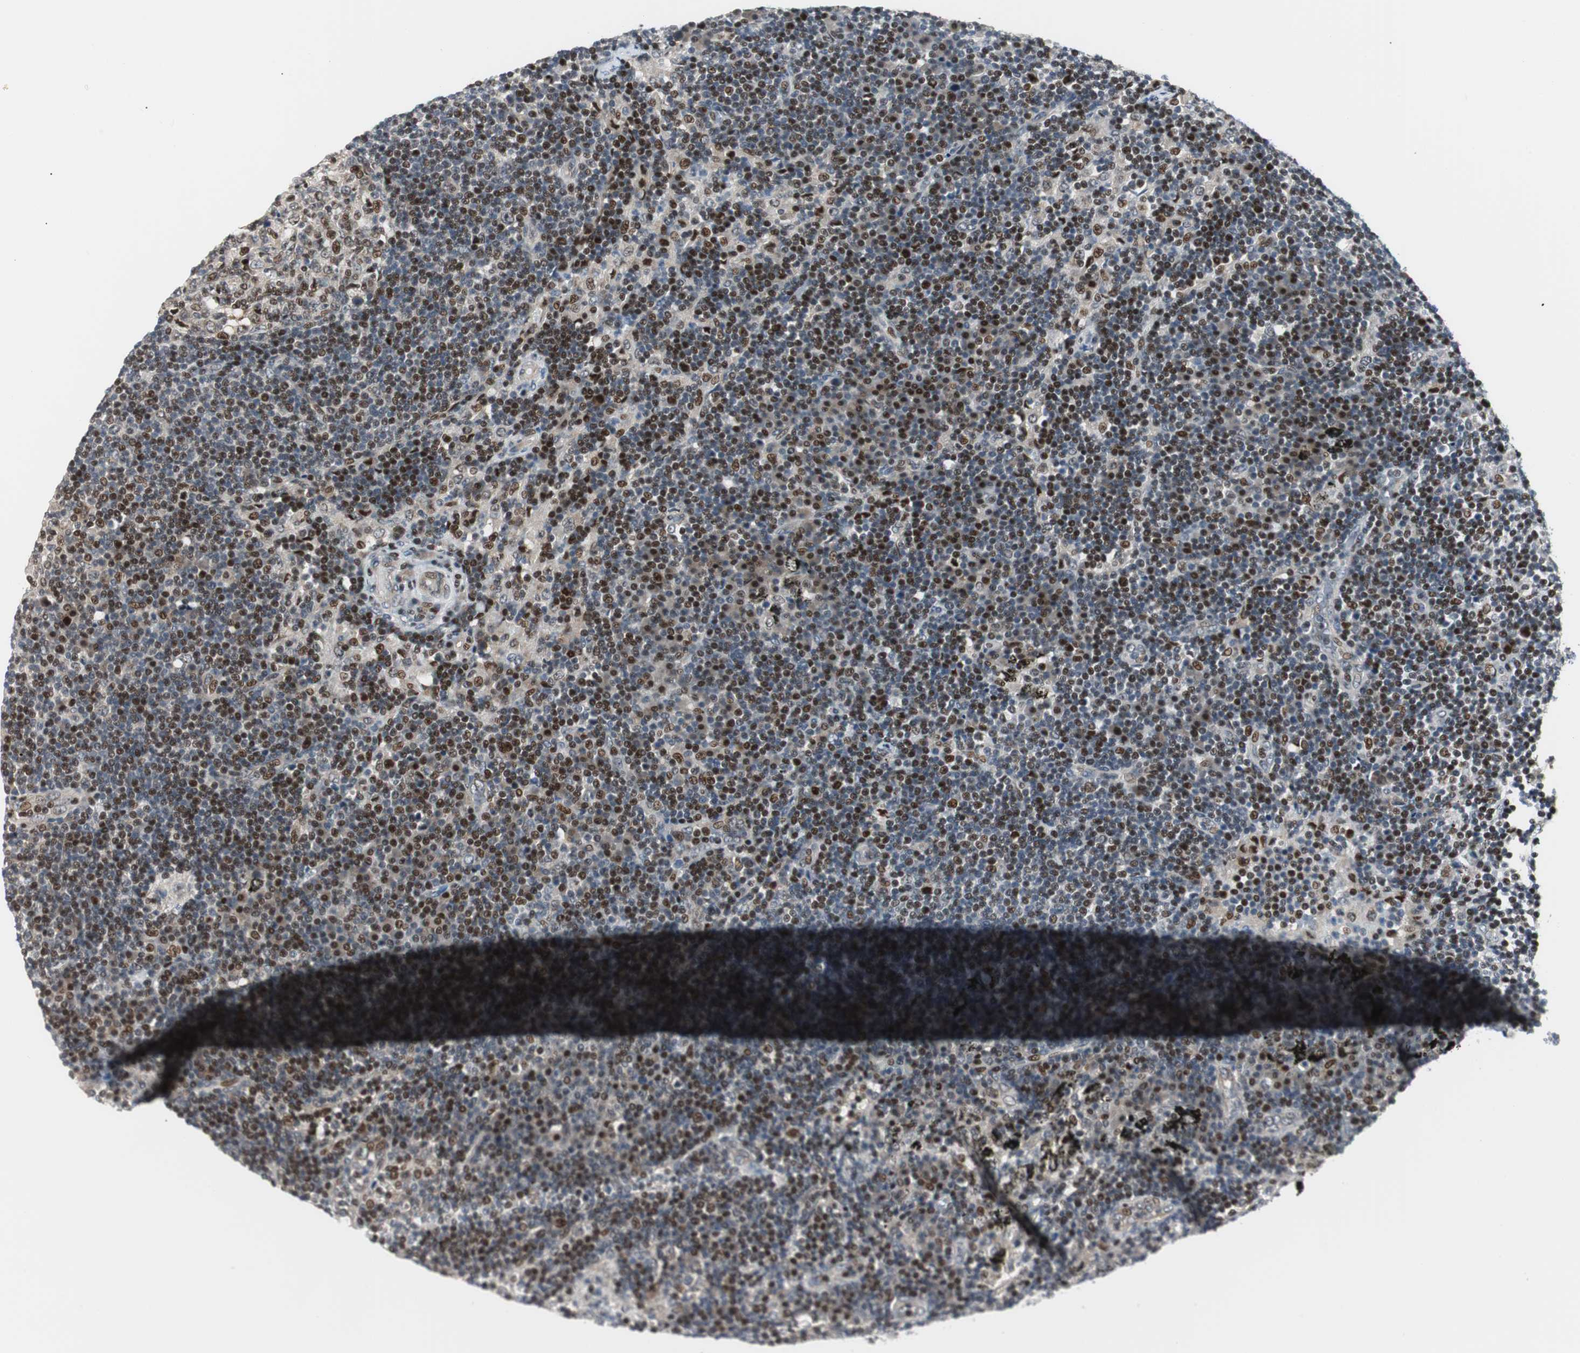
{"staining": {"intensity": "strong", "quantity": "25%-75%", "location": "nuclear"}, "tissue": "lymph node", "cell_type": "Germinal center cells", "image_type": "normal", "snomed": [{"axis": "morphology", "description": "Normal tissue, NOS"}, {"axis": "morphology", "description": "Squamous cell carcinoma, metastatic, NOS"}, {"axis": "topography", "description": "Lymph node"}], "caption": "Immunohistochemical staining of unremarkable lymph node shows strong nuclear protein expression in about 25%-75% of germinal center cells.", "gene": "RAD1", "patient": {"sex": "female", "age": 53}}